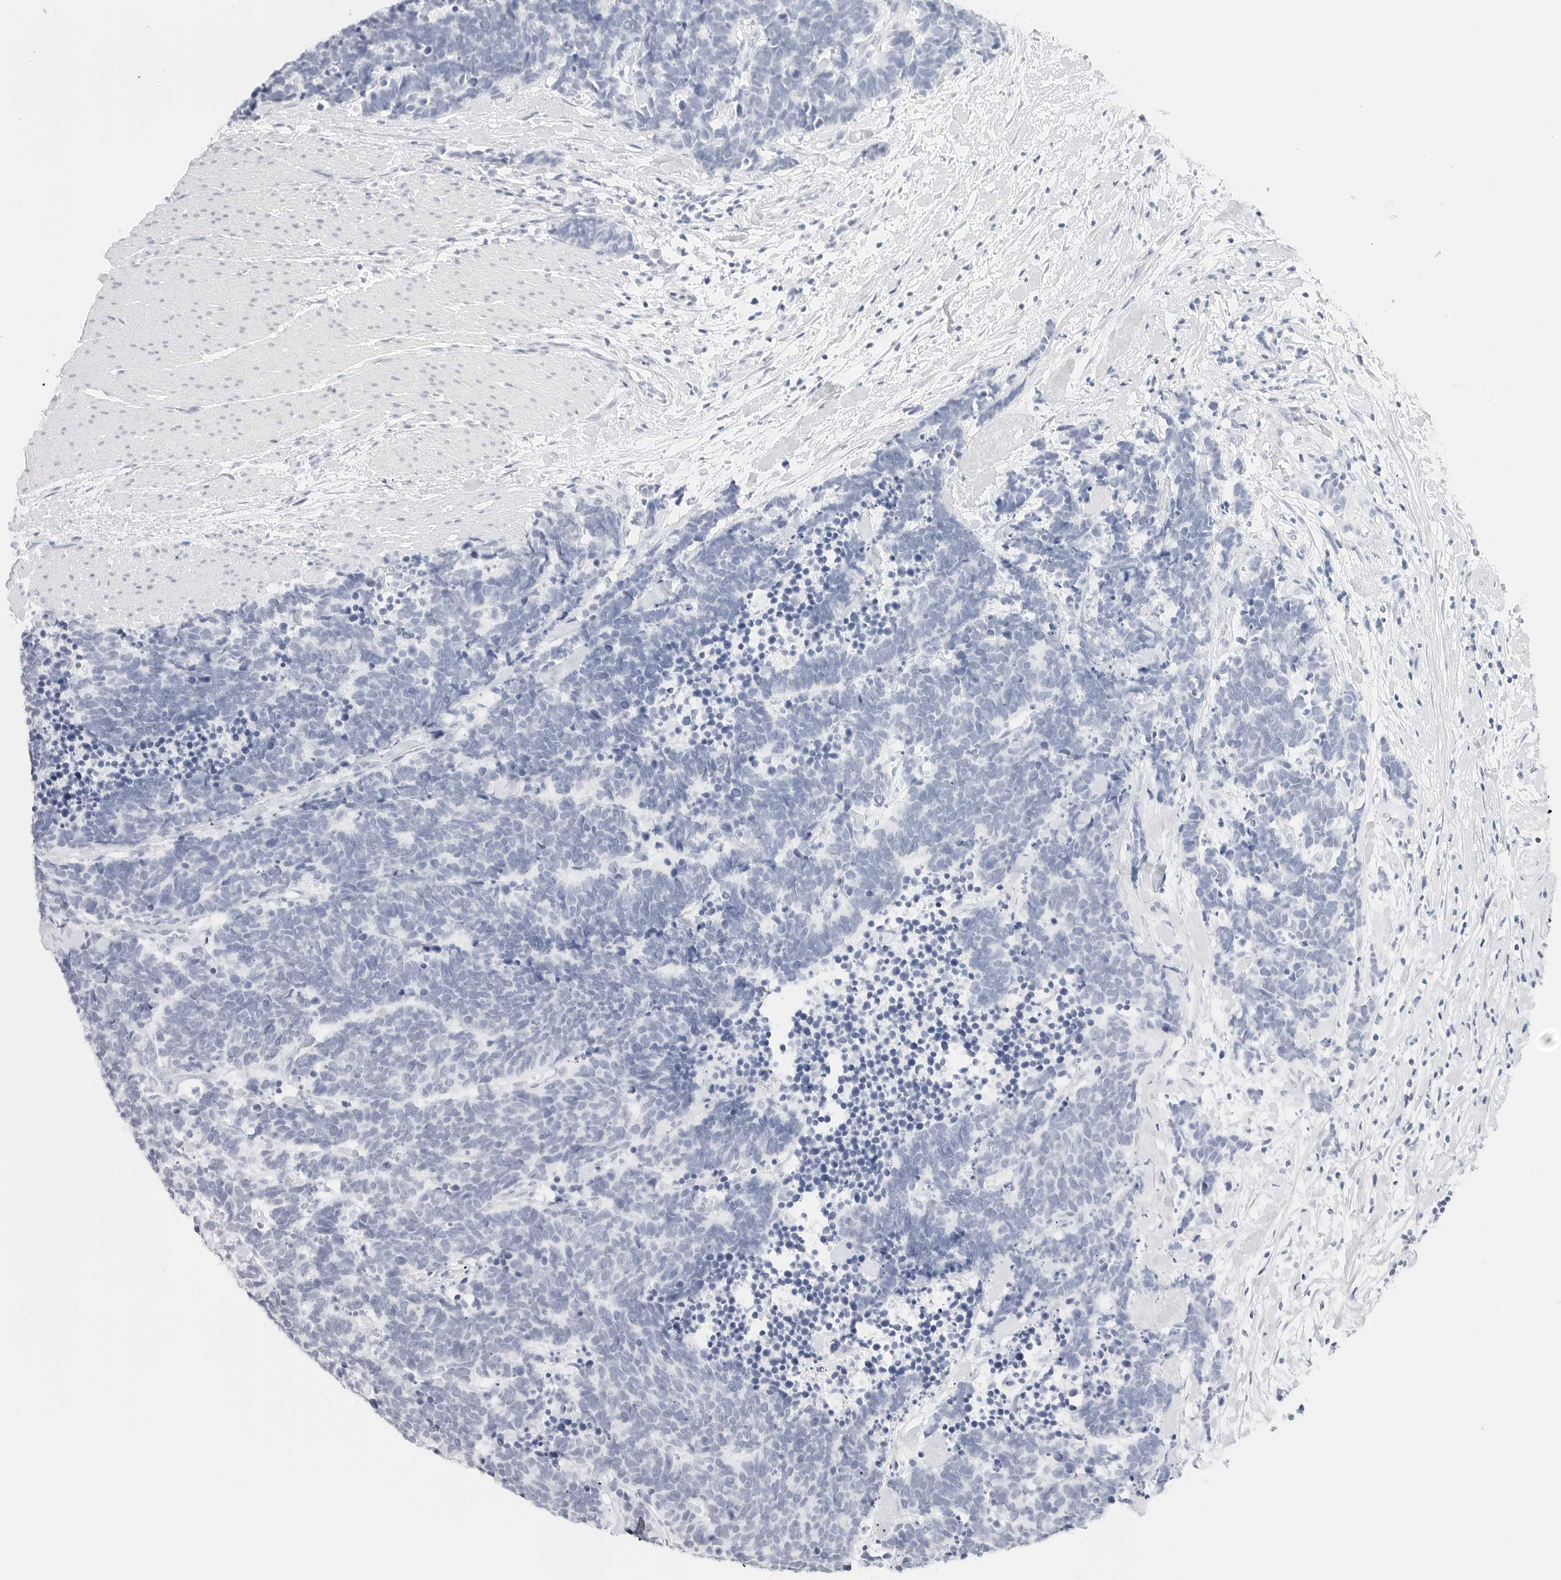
{"staining": {"intensity": "negative", "quantity": "none", "location": "none"}, "tissue": "carcinoid", "cell_type": "Tumor cells", "image_type": "cancer", "snomed": [{"axis": "morphology", "description": "Carcinoma, NOS"}, {"axis": "morphology", "description": "Carcinoid, malignant, NOS"}, {"axis": "topography", "description": "Urinary bladder"}], "caption": "Immunohistochemistry image of neoplastic tissue: human carcinoma stained with DAB displays no significant protein positivity in tumor cells.", "gene": "TFF2", "patient": {"sex": "male", "age": 57}}